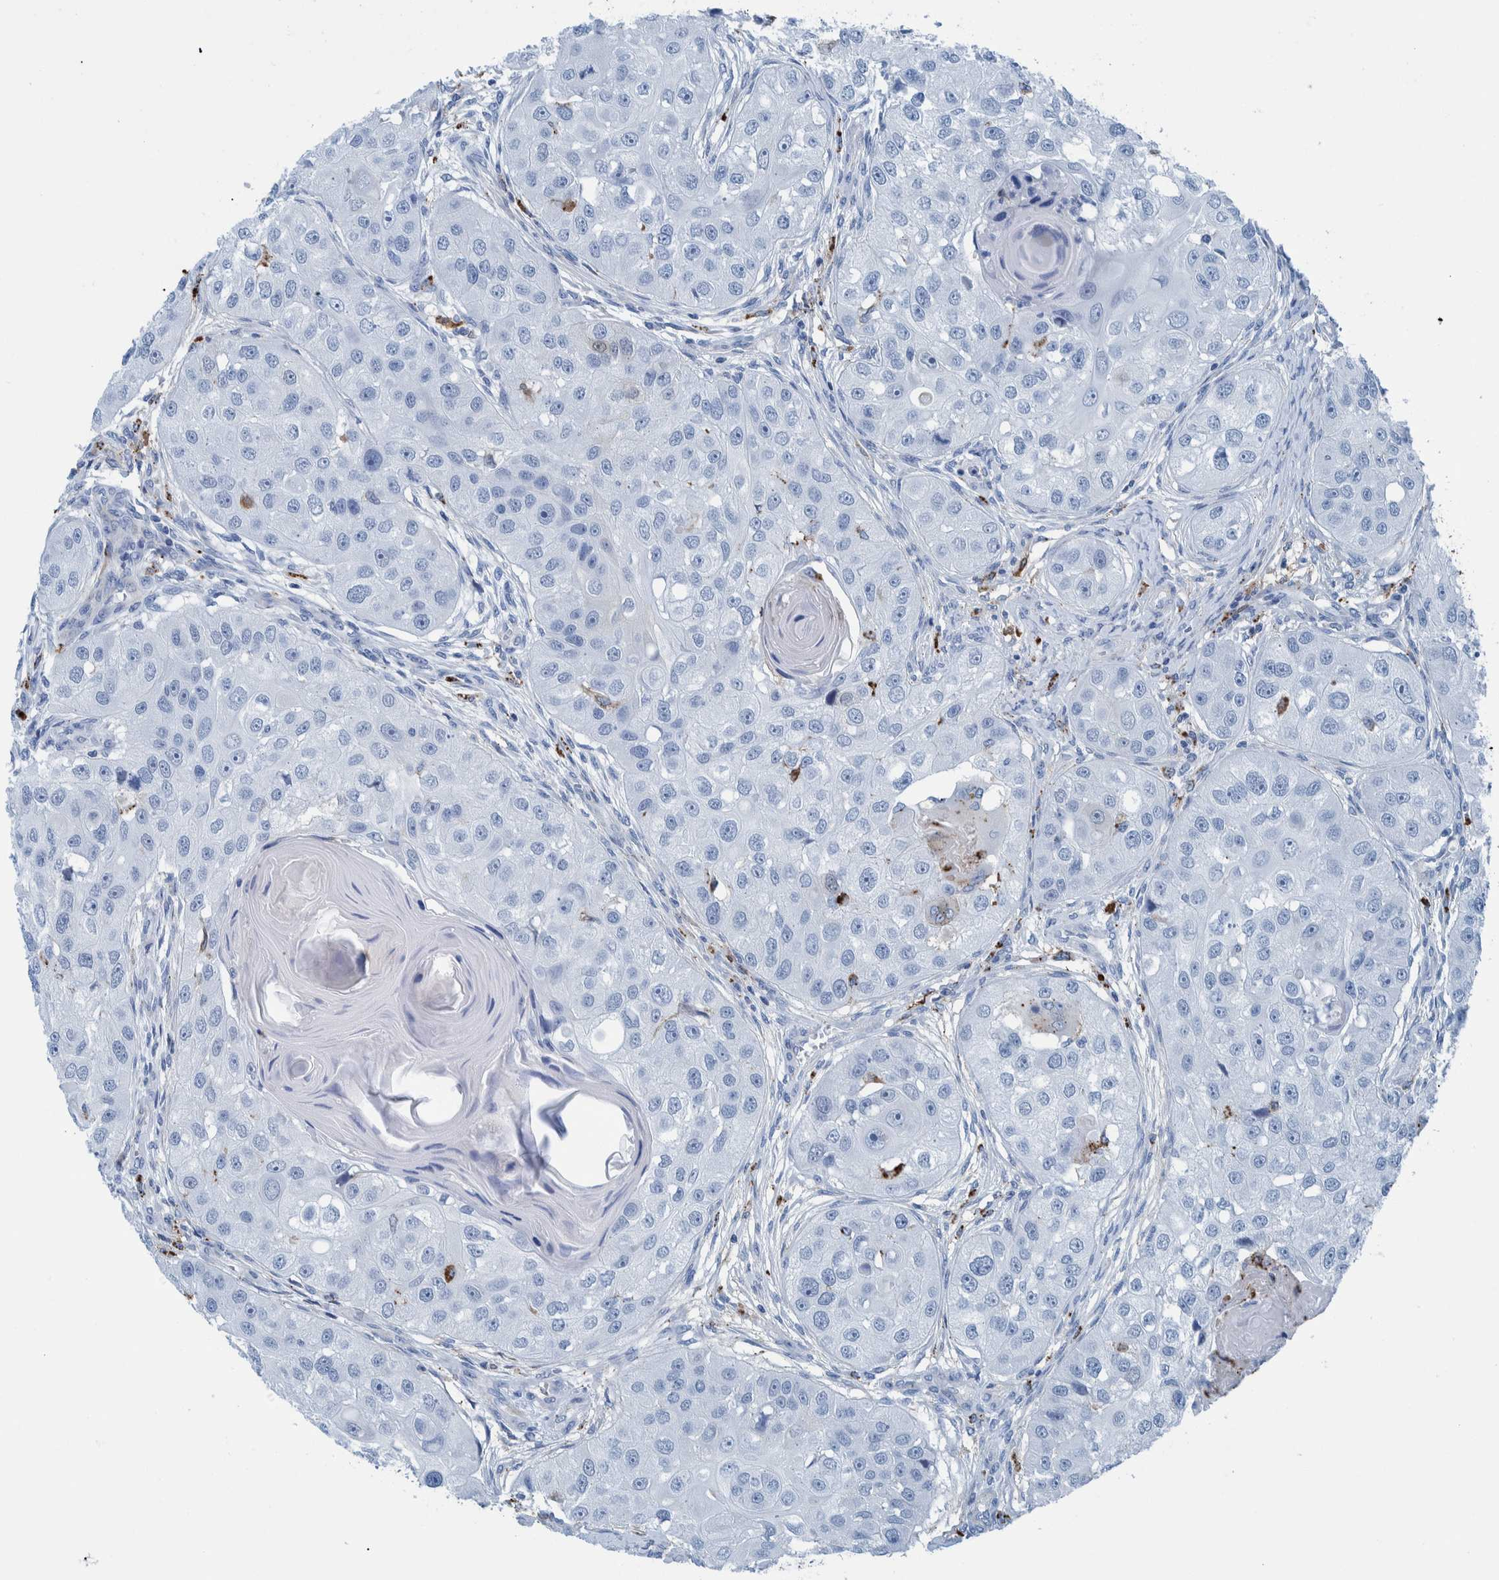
{"staining": {"intensity": "negative", "quantity": "none", "location": "none"}, "tissue": "head and neck cancer", "cell_type": "Tumor cells", "image_type": "cancer", "snomed": [{"axis": "morphology", "description": "Normal tissue, NOS"}, {"axis": "morphology", "description": "Squamous cell carcinoma, NOS"}, {"axis": "topography", "description": "Skeletal muscle"}, {"axis": "topography", "description": "Head-Neck"}], "caption": "A photomicrograph of squamous cell carcinoma (head and neck) stained for a protein demonstrates no brown staining in tumor cells.", "gene": "IDO1", "patient": {"sex": "male", "age": 51}}